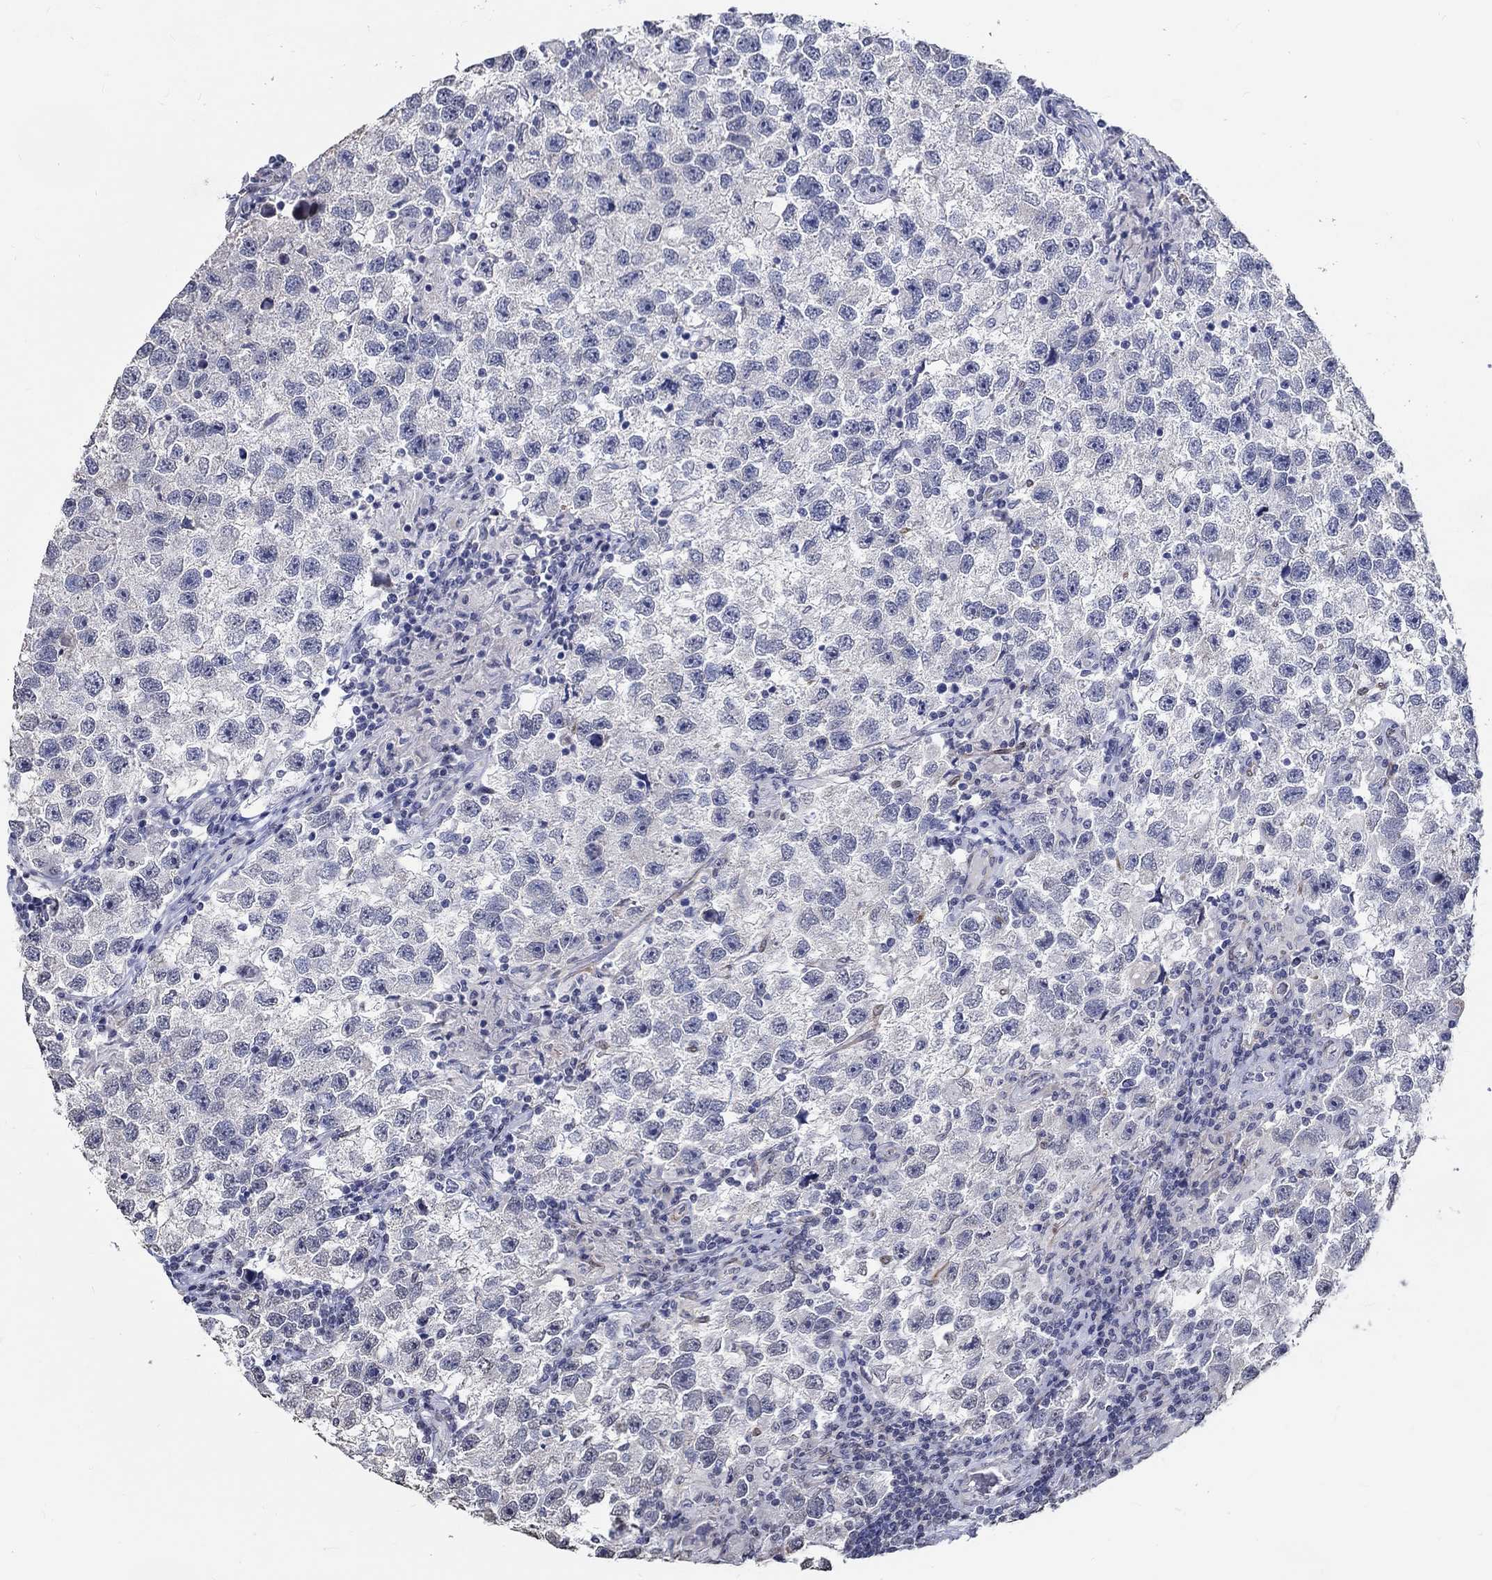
{"staining": {"intensity": "negative", "quantity": "none", "location": "none"}, "tissue": "testis cancer", "cell_type": "Tumor cells", "image_type": "cancer", "snomed": [{"axis": "morphology", "description": "Seminoma, NOS"}, {"axis": "topography", "description": "Testis"}], "caption": "High power microscopy photomicrograph of an immunohistochemistry photomicrograph of seminoma (testis), revealing no significant staining in tumor cells. Nuclei are stained in blue.", "gene": "PDE1B", "patient": {"sex": "male", "age": 26}}